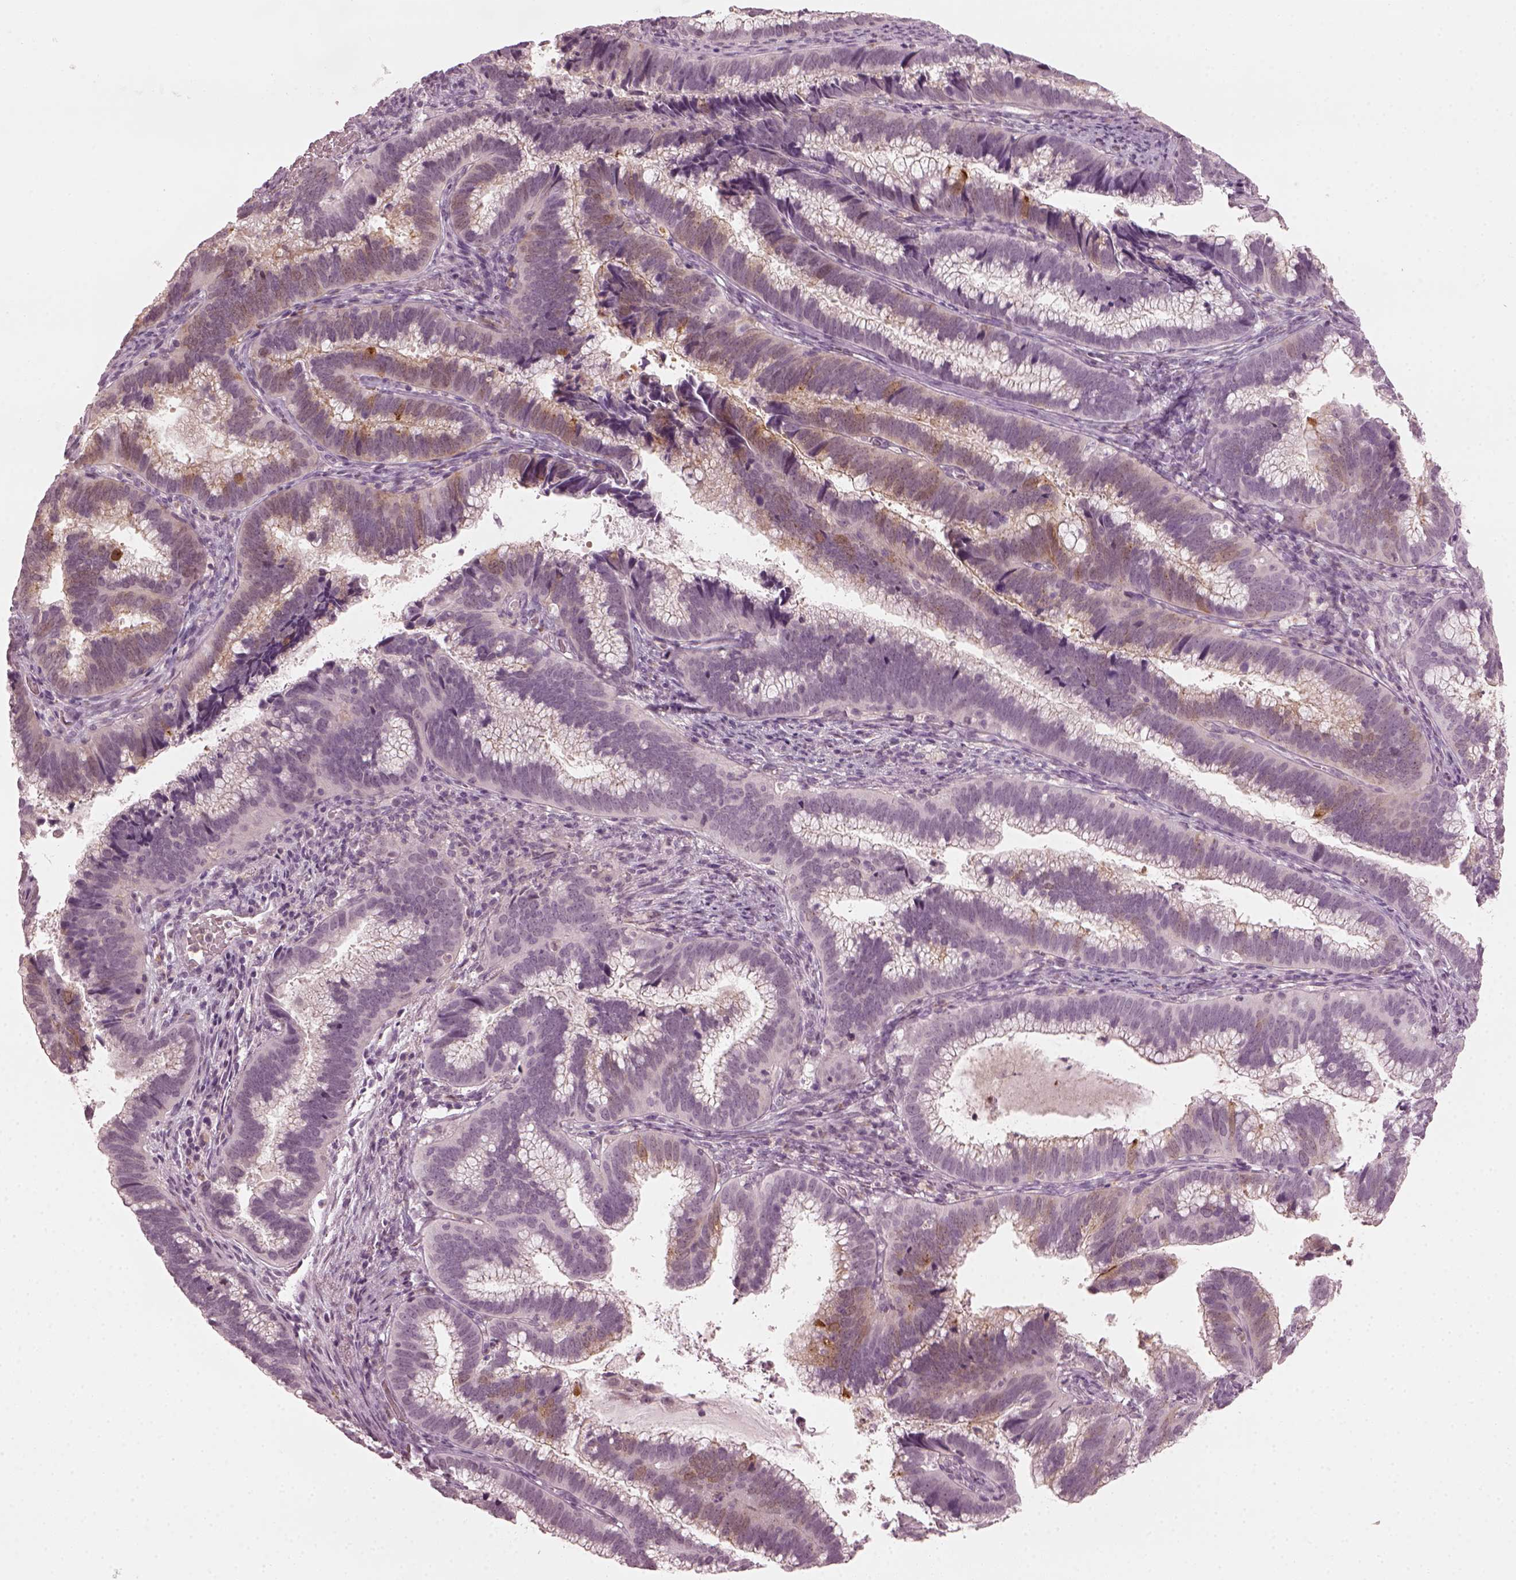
{"staining": {"intensity": "weak", "quantity": "<25%", "location": "cytoplasmic/membranous"}, "tissue": "cervical cancer", "cell_type": "Tumor cells", "image_type": "cancer", "snomed": [{"axis": "morphology", "description": "Adenocarcinoma, NOS"}, {"axis": "topography", "description": "Cervix"}], "caption": "Micrograph shows no significant protein expression in tumor cells of cervical adenocarcinoma.", "gene": "CCDC170", "patient": {"sex": "female", "age": 61}}